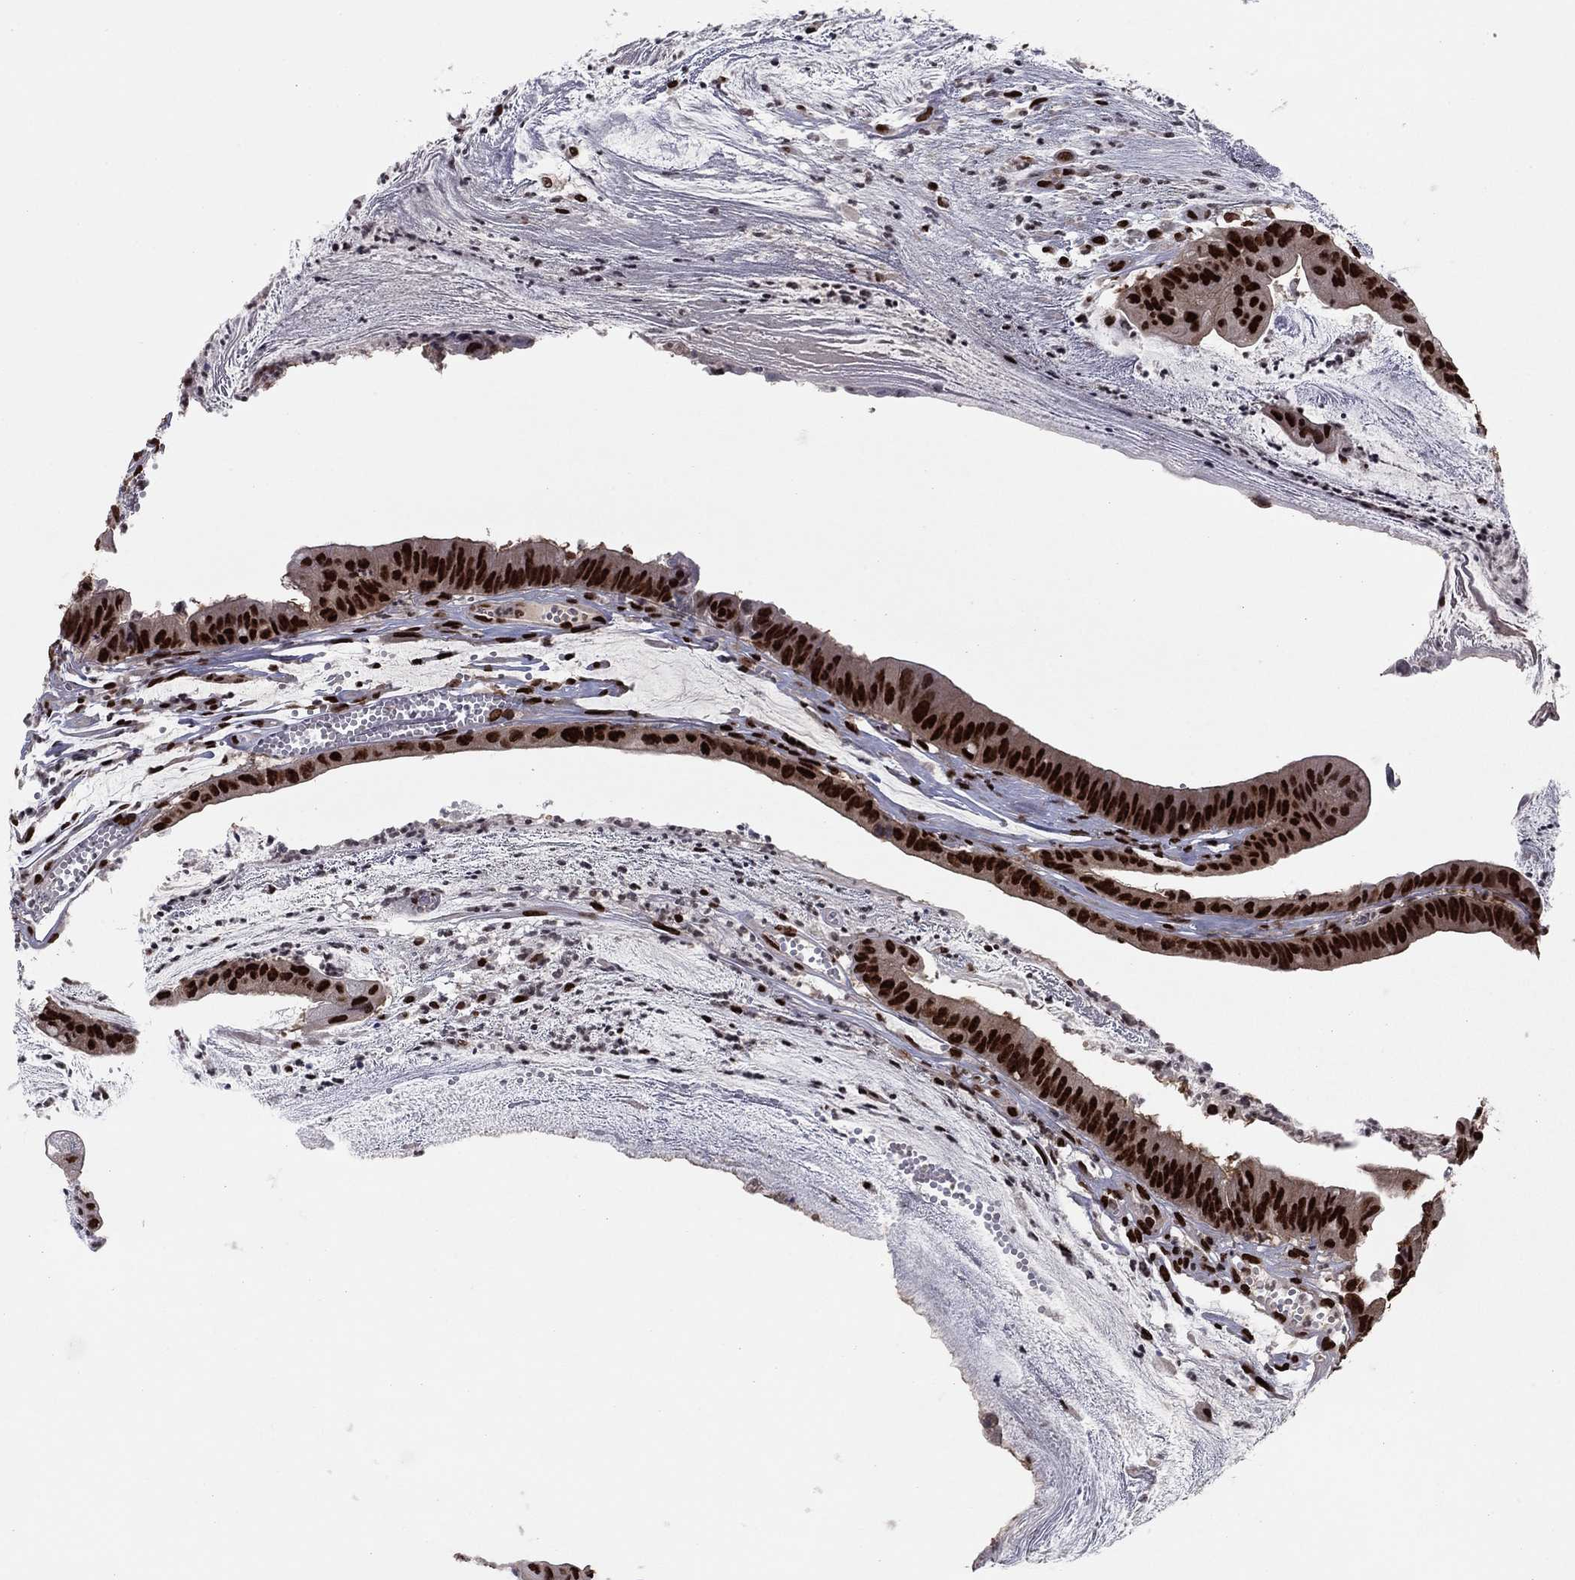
{"staining": {"intensity": "strong", "quantity": ">75%", "location": "nuclear"}, "tissue": "colorectal cancer", "cell_type": "Tumor cells", "image_type": "cancer", "snomed": [{"axis": "morphology", "description": "Adenocarcinoma, NOS"}, {"axis": "topography", "description": "Colon"}], "caption": "Protein staining of colorectal cancer (adenocarcinoma) tissue exhibits strong nuclear expression in approximately >75% of tumor cells.", "gene": "USP54", "patient": {"sex": "female", "age": 69}}